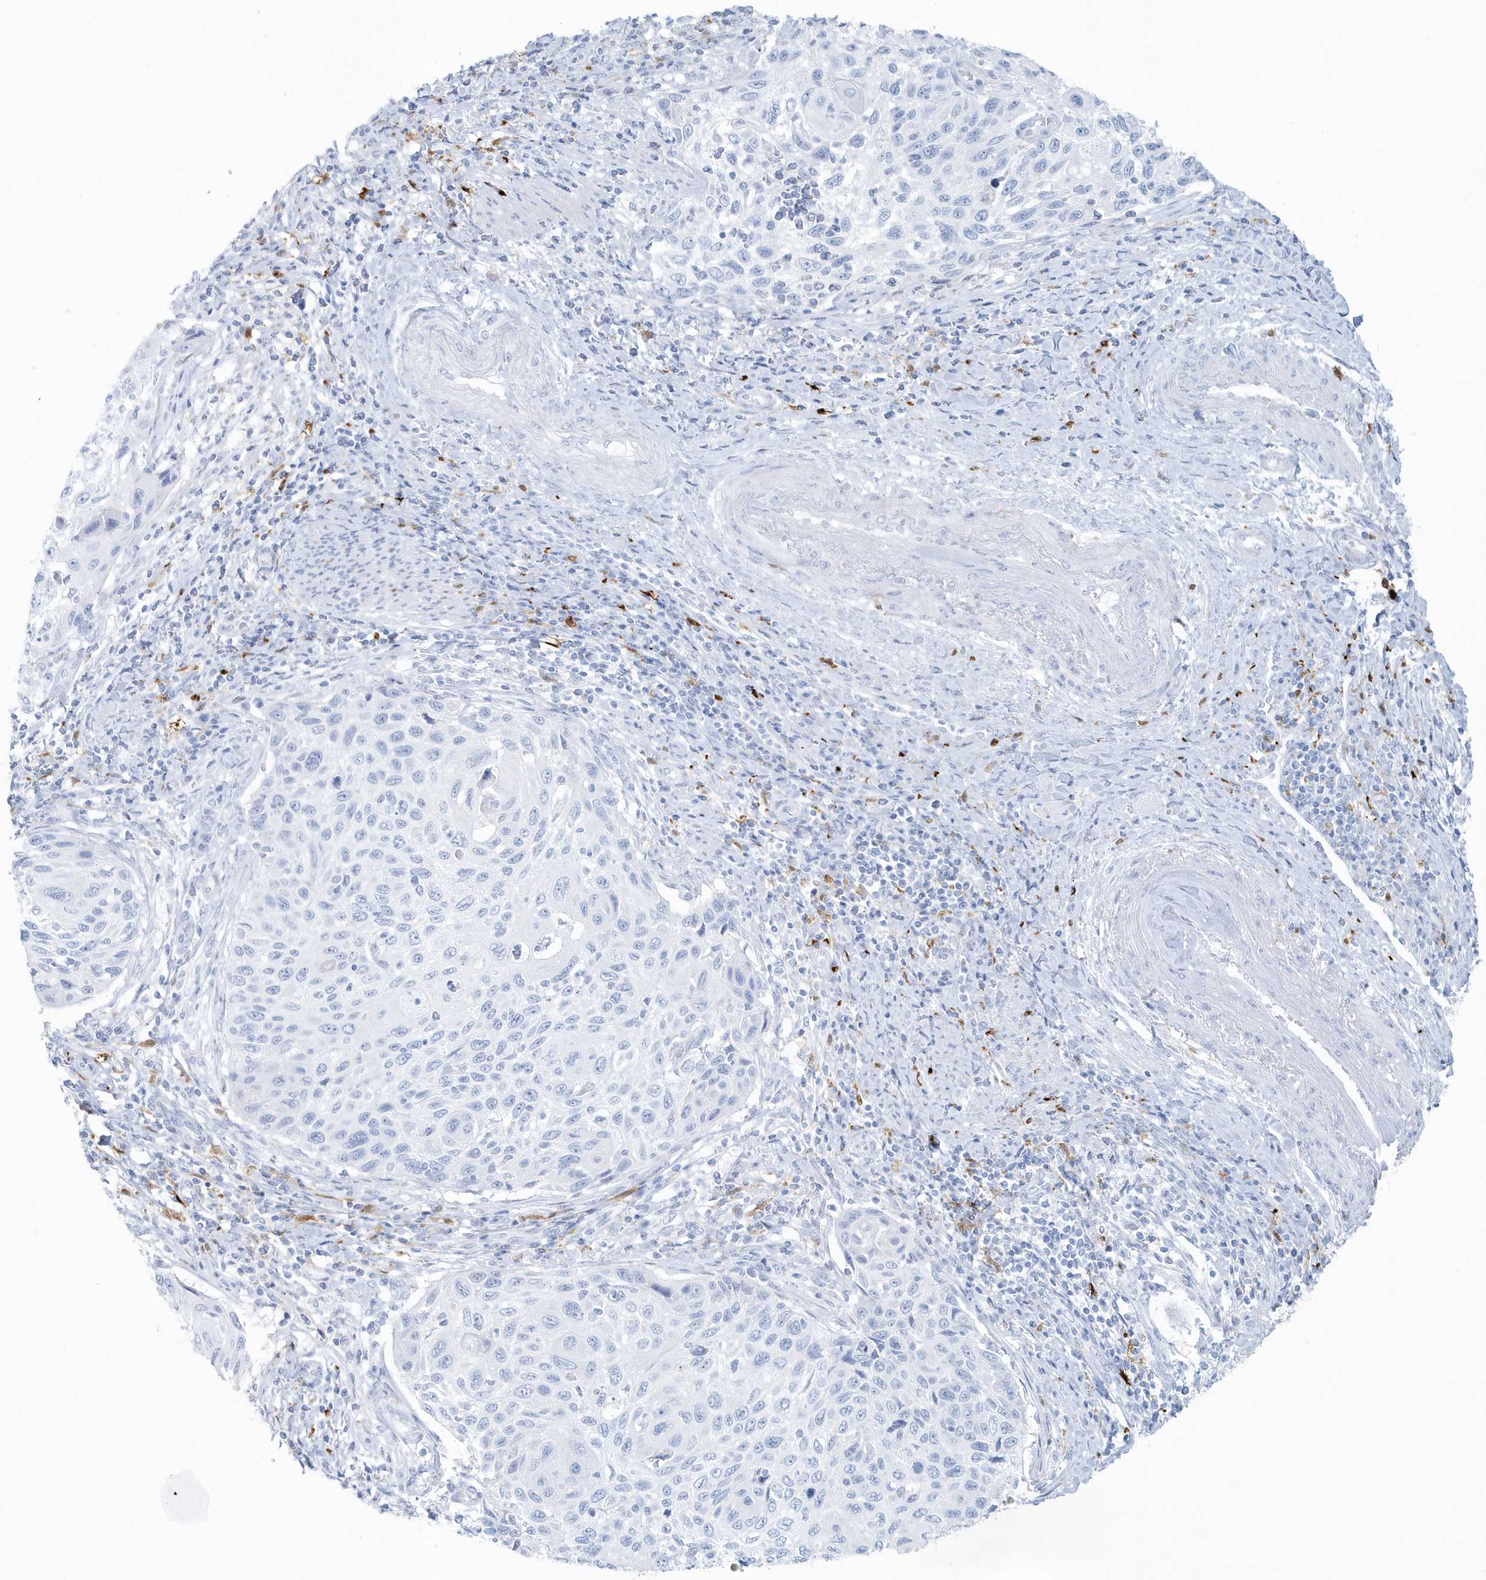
{"staining": {"intensity": "negative", "quantity": "none", "location": "none"}, "tissue": "cervical cancer", "cell_type": "Tumor cells", "image_type": "cancer", "snomed": [{"axis": "morphology", "description": "Squamous cell carcinoma, NOS"}, {"axis": "topography", "description": "Cervix"}], "caption": "Immunohistochemistry (IHC) histopathology image of human cervical squamous cell carcinoma stained for a protein (brown), which exhibits no positivity in tumor cells.", "gene": "FAM98A", "patient": {"sex": "female", "age": 70}}